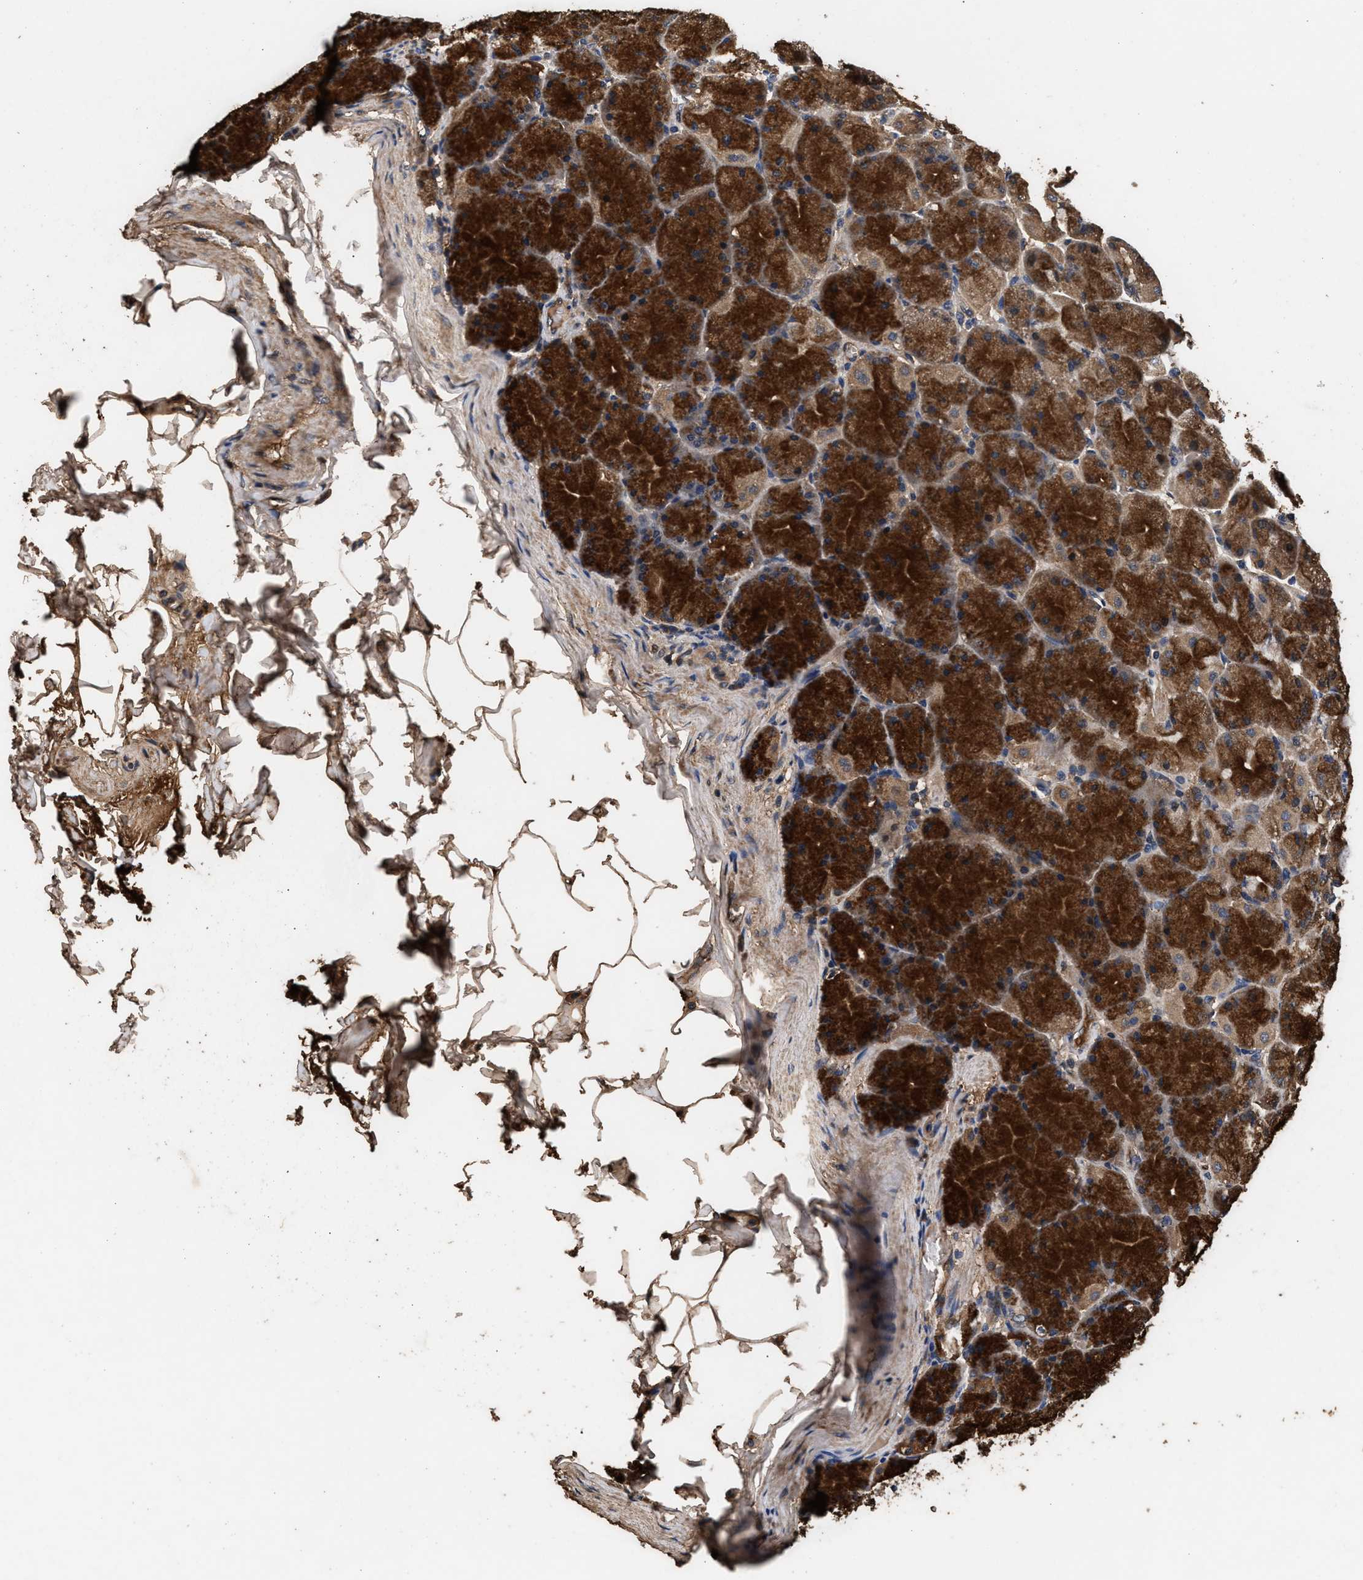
{"staining": {"intensity": "strong", "quantity": ">75%", "location": "cytoplasmic/membranous"}, "tissue": "stomach", "cell_type": "Glandular cells", "image_type": "normal", "snomed": [{"axis": "morphology", "description": "Normal tissue, NOS"}, {"axis": "topography", "description": "Stomach, upper"}], "caption": "Protein analysis of unremarkable stomach shows strong cytoplasmic/membranous expression in approximately >75% of glandular cells. Immunohistochemistry (ihc) stains the protein of interest in brown and the nuclei are stained blue.", "gene": "ENSG00000286112", "patient": {"sex": "female", "age": 56}}